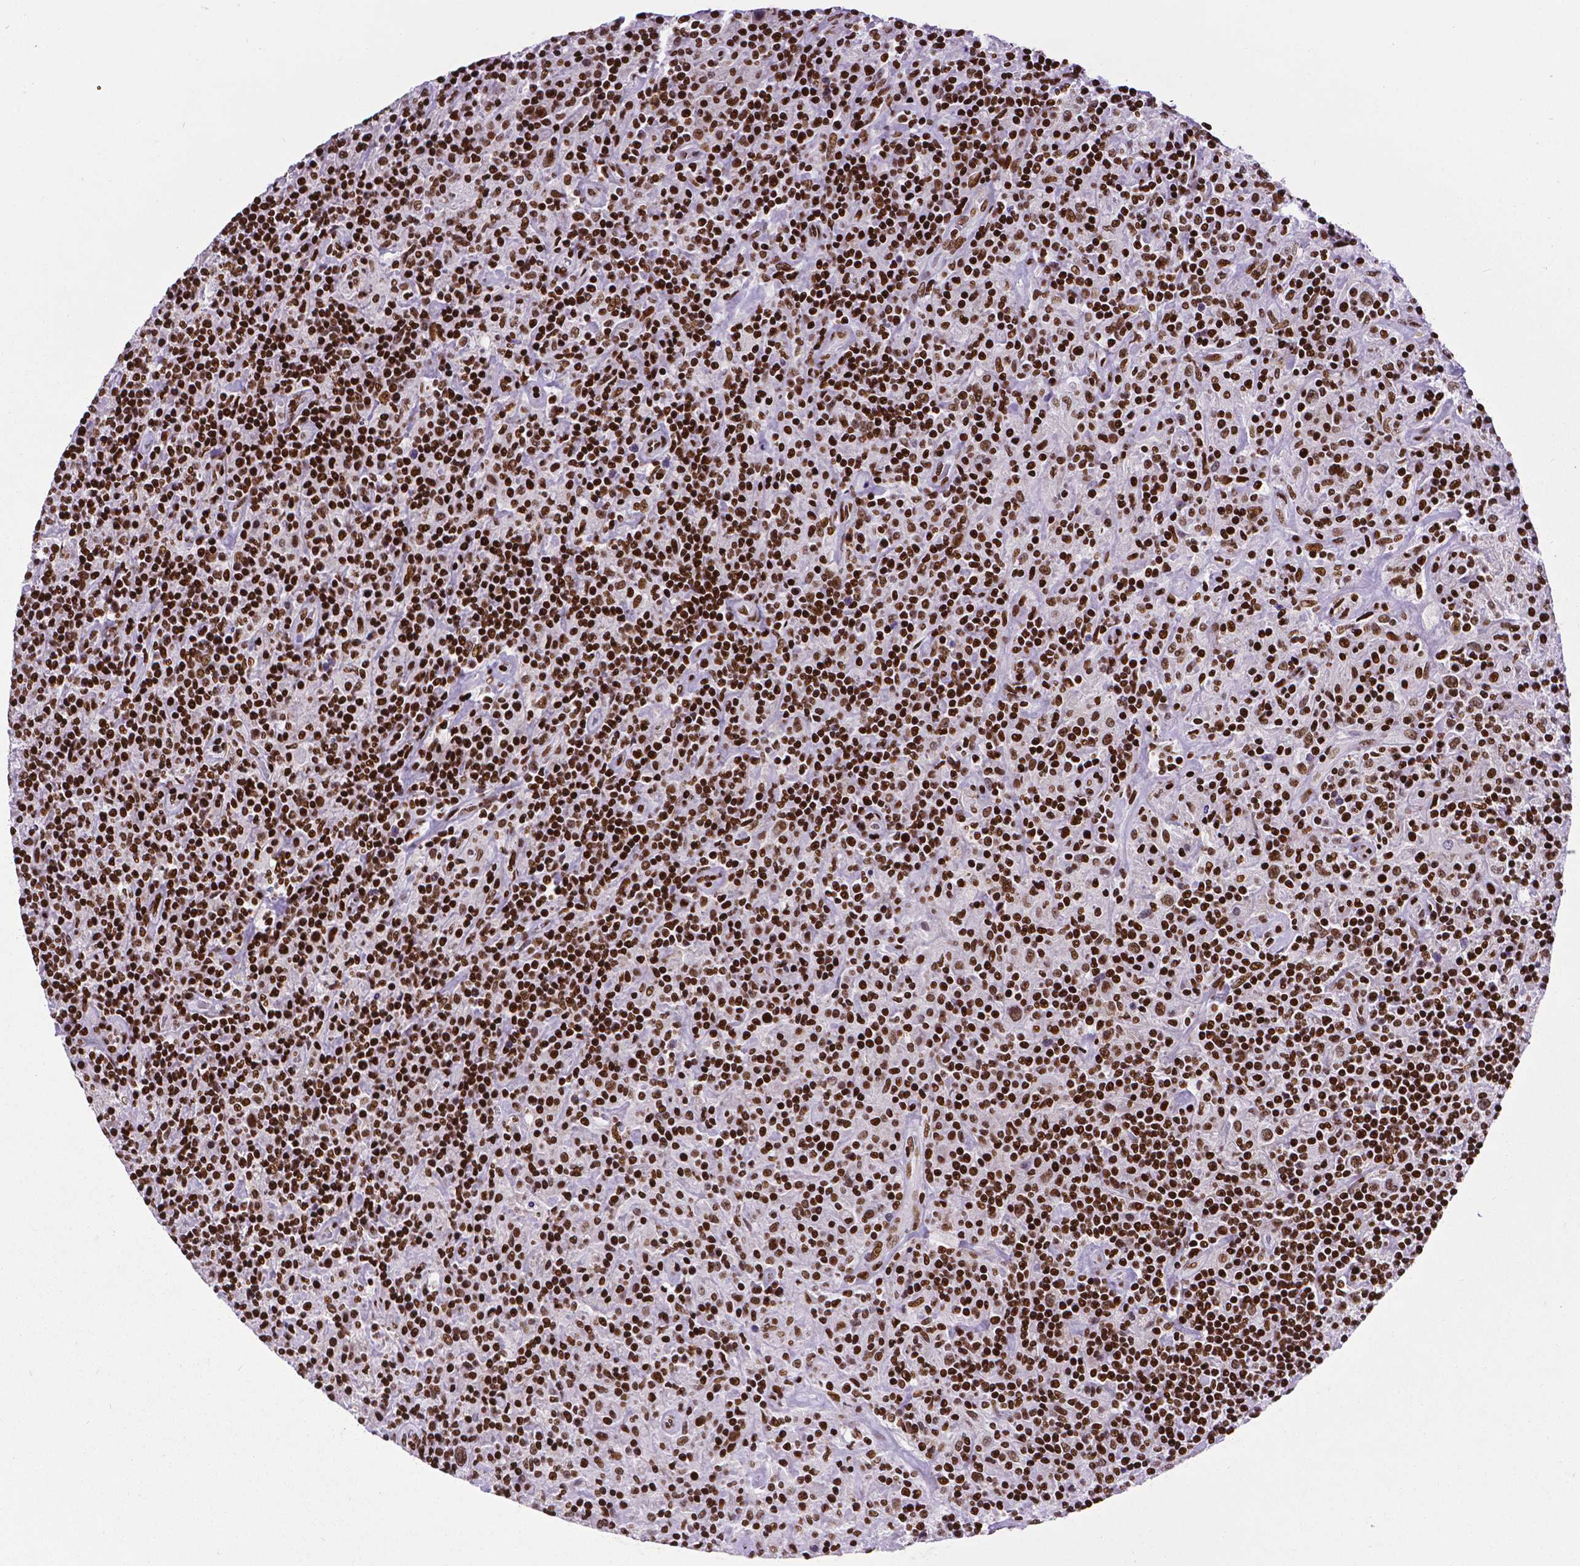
{"staining": {"intensity": "strong", "quantity": ">75%", "location": "nuclear"}, "tissue": "lymphoma", "cell_type": "Tumor cells", "image_type": "cancer", "snomed": [{"axis": "morphology", "description": "Hodgkin's disease, NOS"}, {"axis": "topography", "description": "Lymph node"}], "caption": "The micrograph shows immunohistochemical staining of Hodgkin's disease. There is strong nuclear staining is appreciated in about >75% of tumor cells.", "gene": "CTCF", "patient": {"sex": "male", "age": 70}}